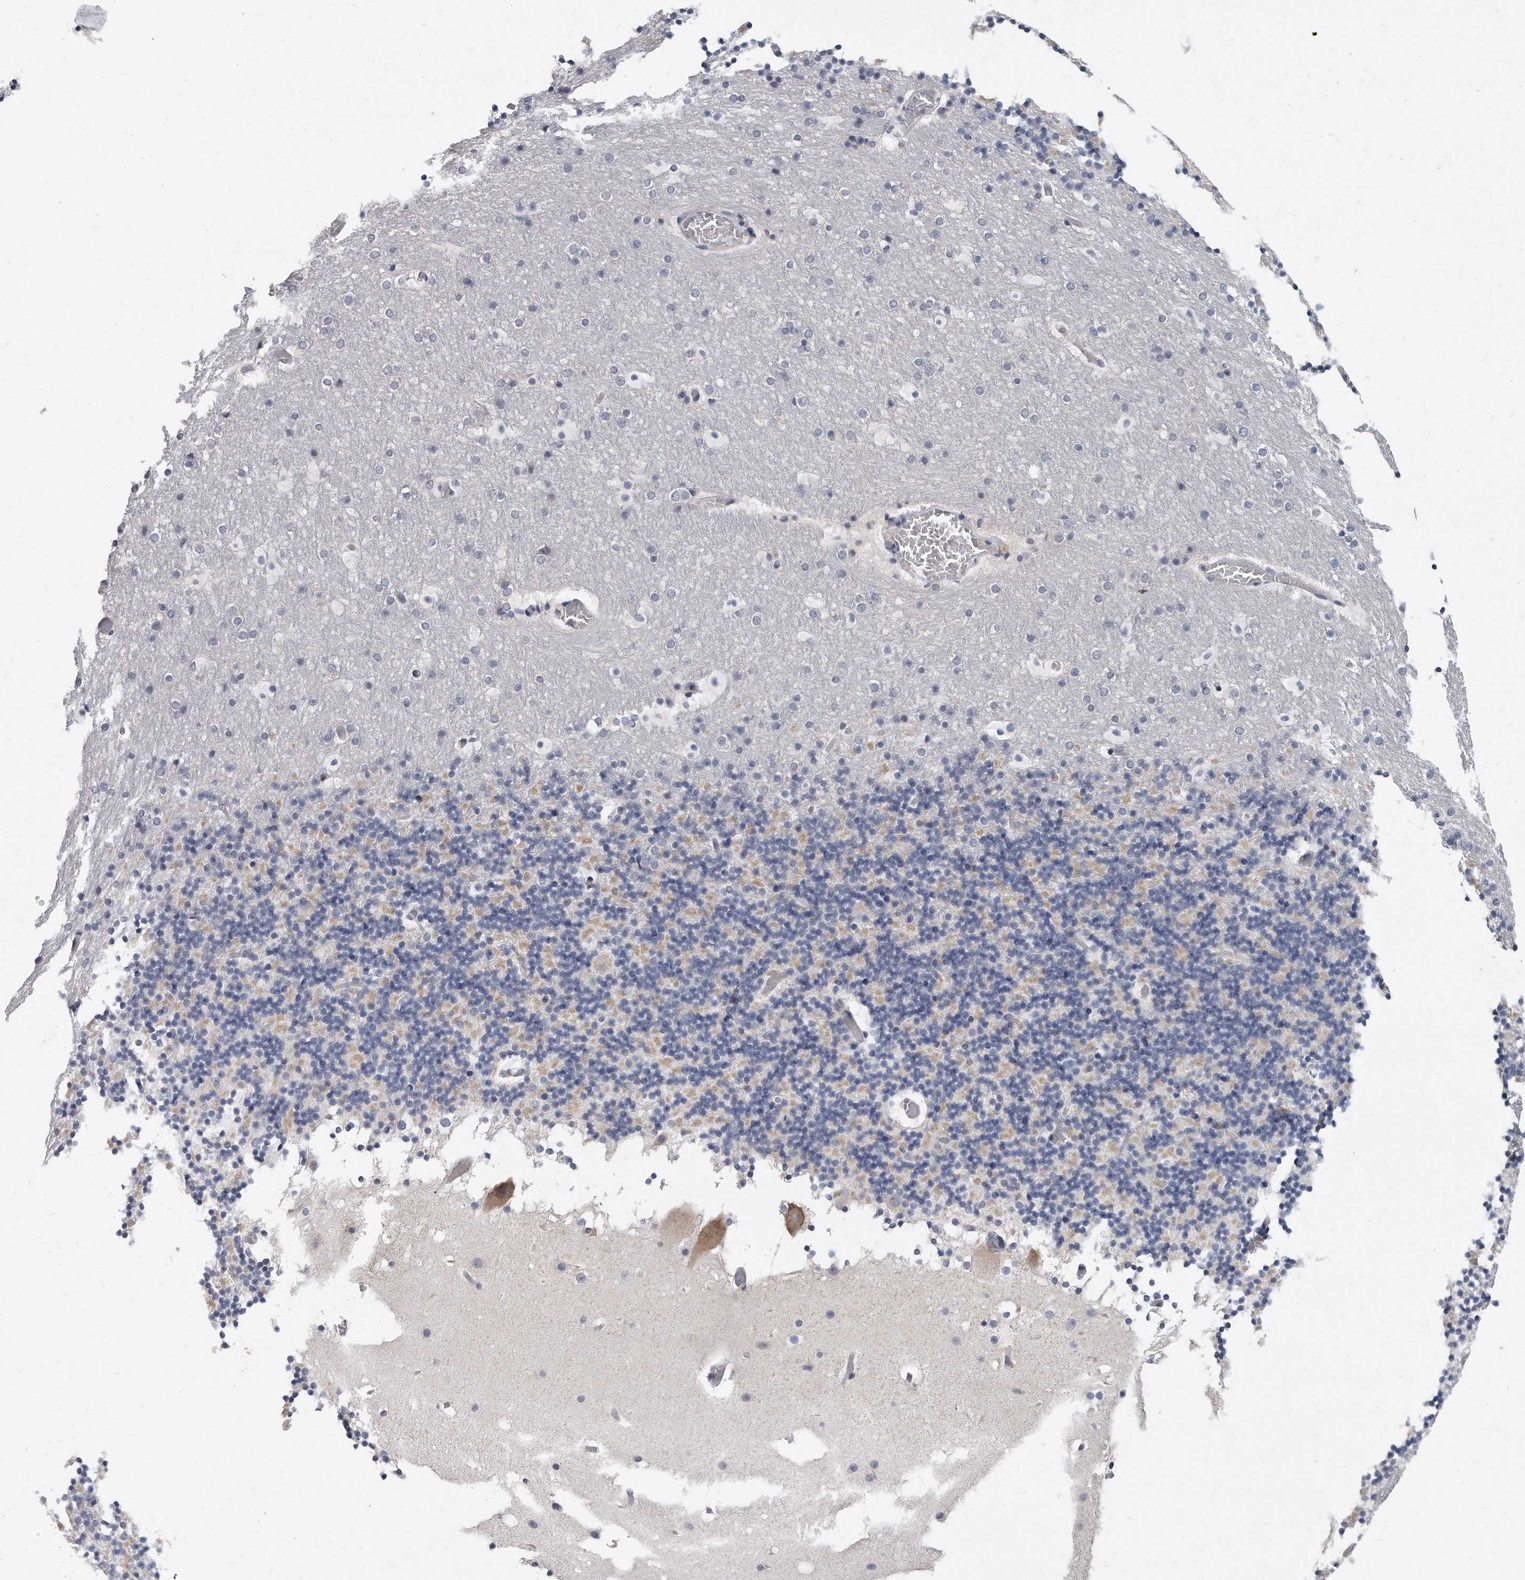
{"staining": {"intensity": "weak", "quantity": "<25%", "location": "cytoplasmic/membranous"}, "tissue": "cerebellum", "cell_type": "Cells in granular layer", "image_type": "normal", "snomed": [{"axis": "morphology", "description": "Normal tissue, NOS"}, {"axis": "topography", "description": "Cerebellum"}], "caption": "DAB (3,3'-diaminobenzidine) immunohistochemical staining of normal human cerebellum demonstrates no significant positivity in cells in granular layer.", "gene": "PLEKHA6", "patient": {"sex": "male", "age": 57}}